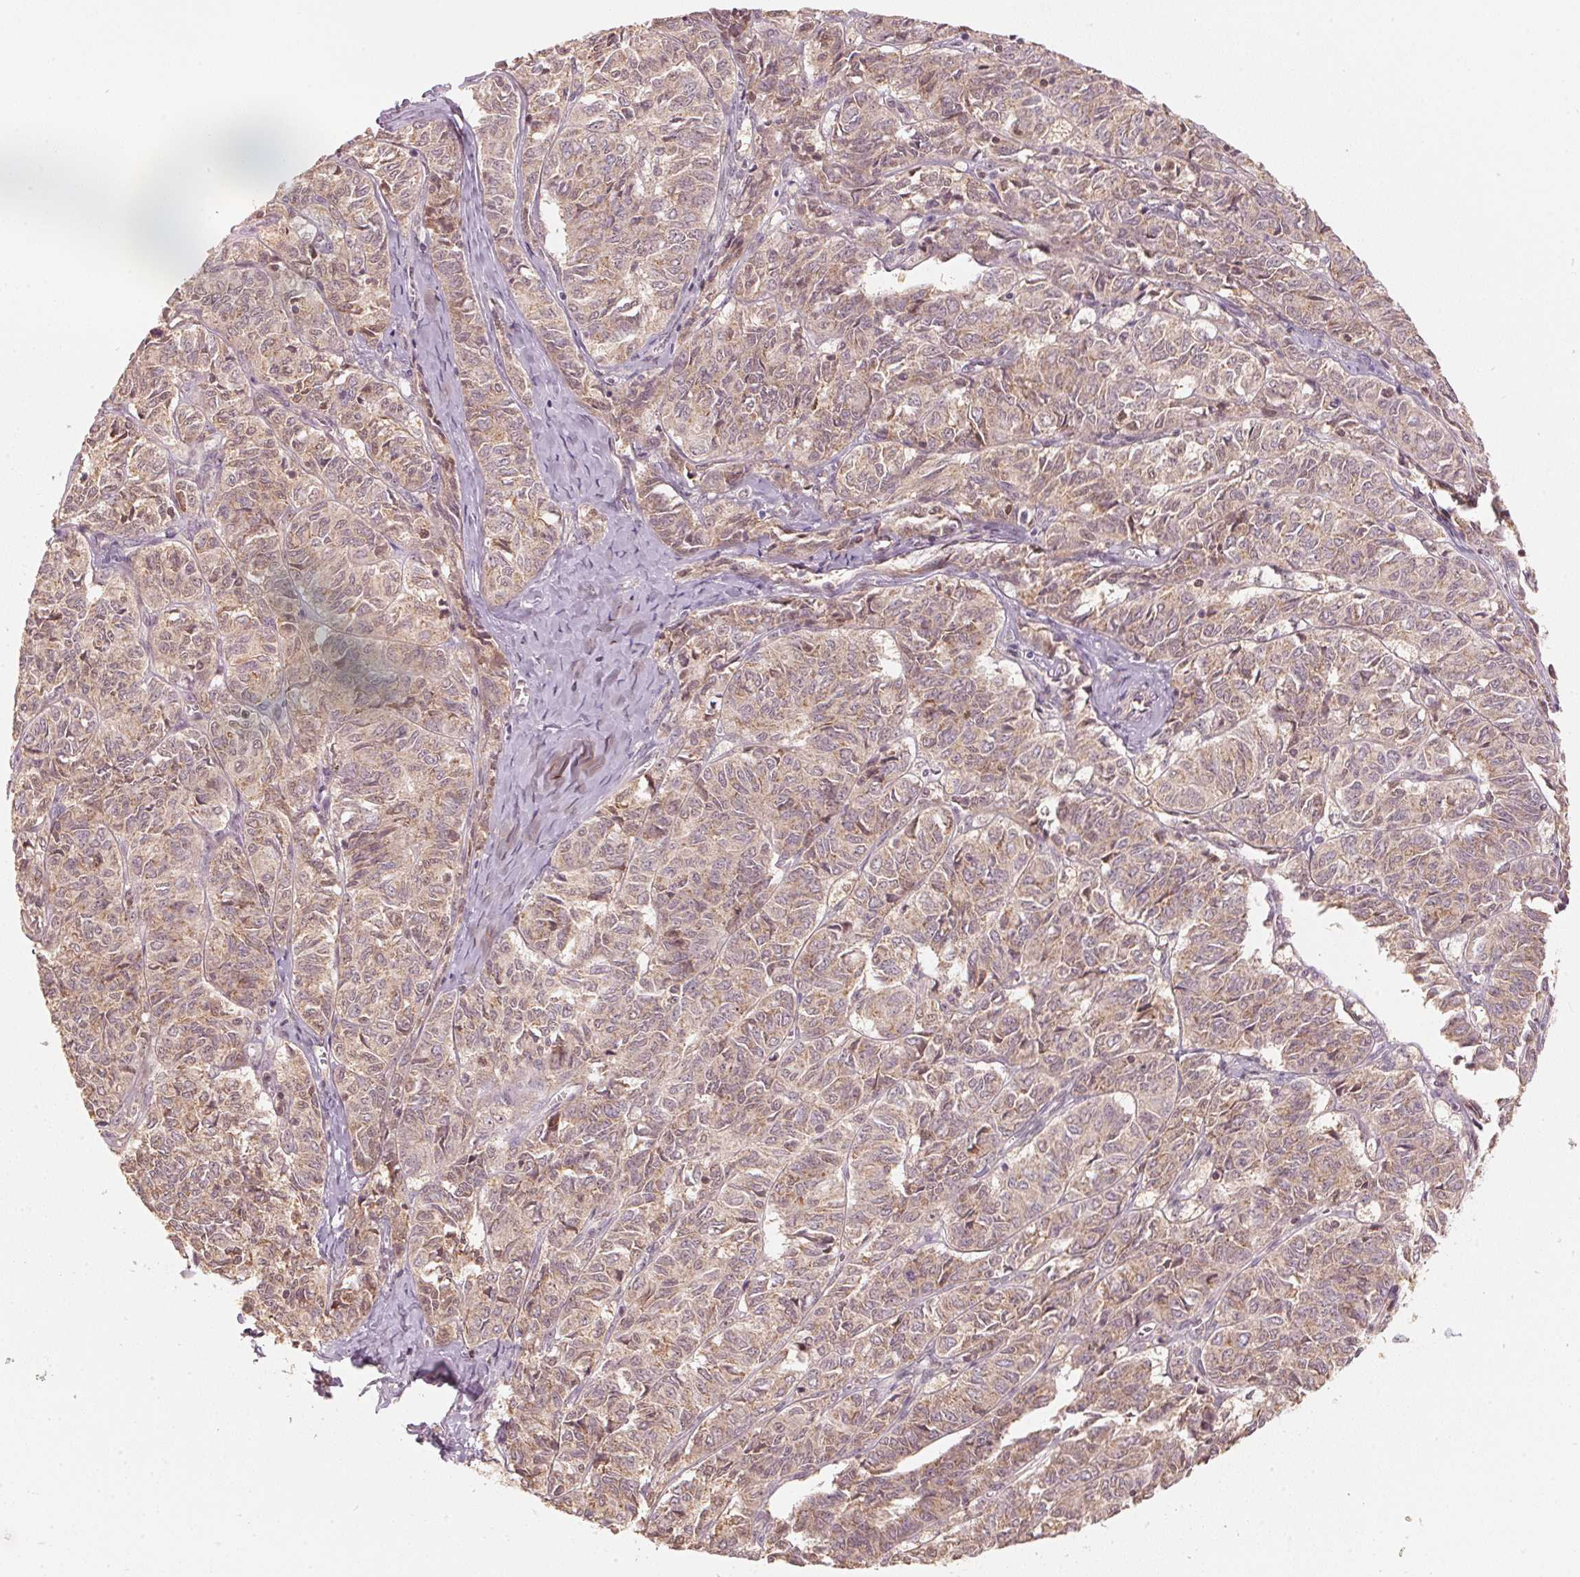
{"staining": {"intensity": "weak", "quantity": ">75%", "location": "cytoplasmic/membranous"}, "tissue": "ovarian cancer", "cell_type": "Tumor cells", "image_type": "cancer", "snomed": [{"axis": "morphology", "description": "Carcinoma, endometroid"}, {"axis": "topography", "description": "Ovary"}], "caption": "An IHC photomicrograph of neoplastic tissue is shown. Protein staining in brown labels weak cytoplasmic/membranous positivity in ovarian endometroid carcinoma within tumor cells.", "gene": "C2orf73", "patient": {"sex": "female", "age": 80}}